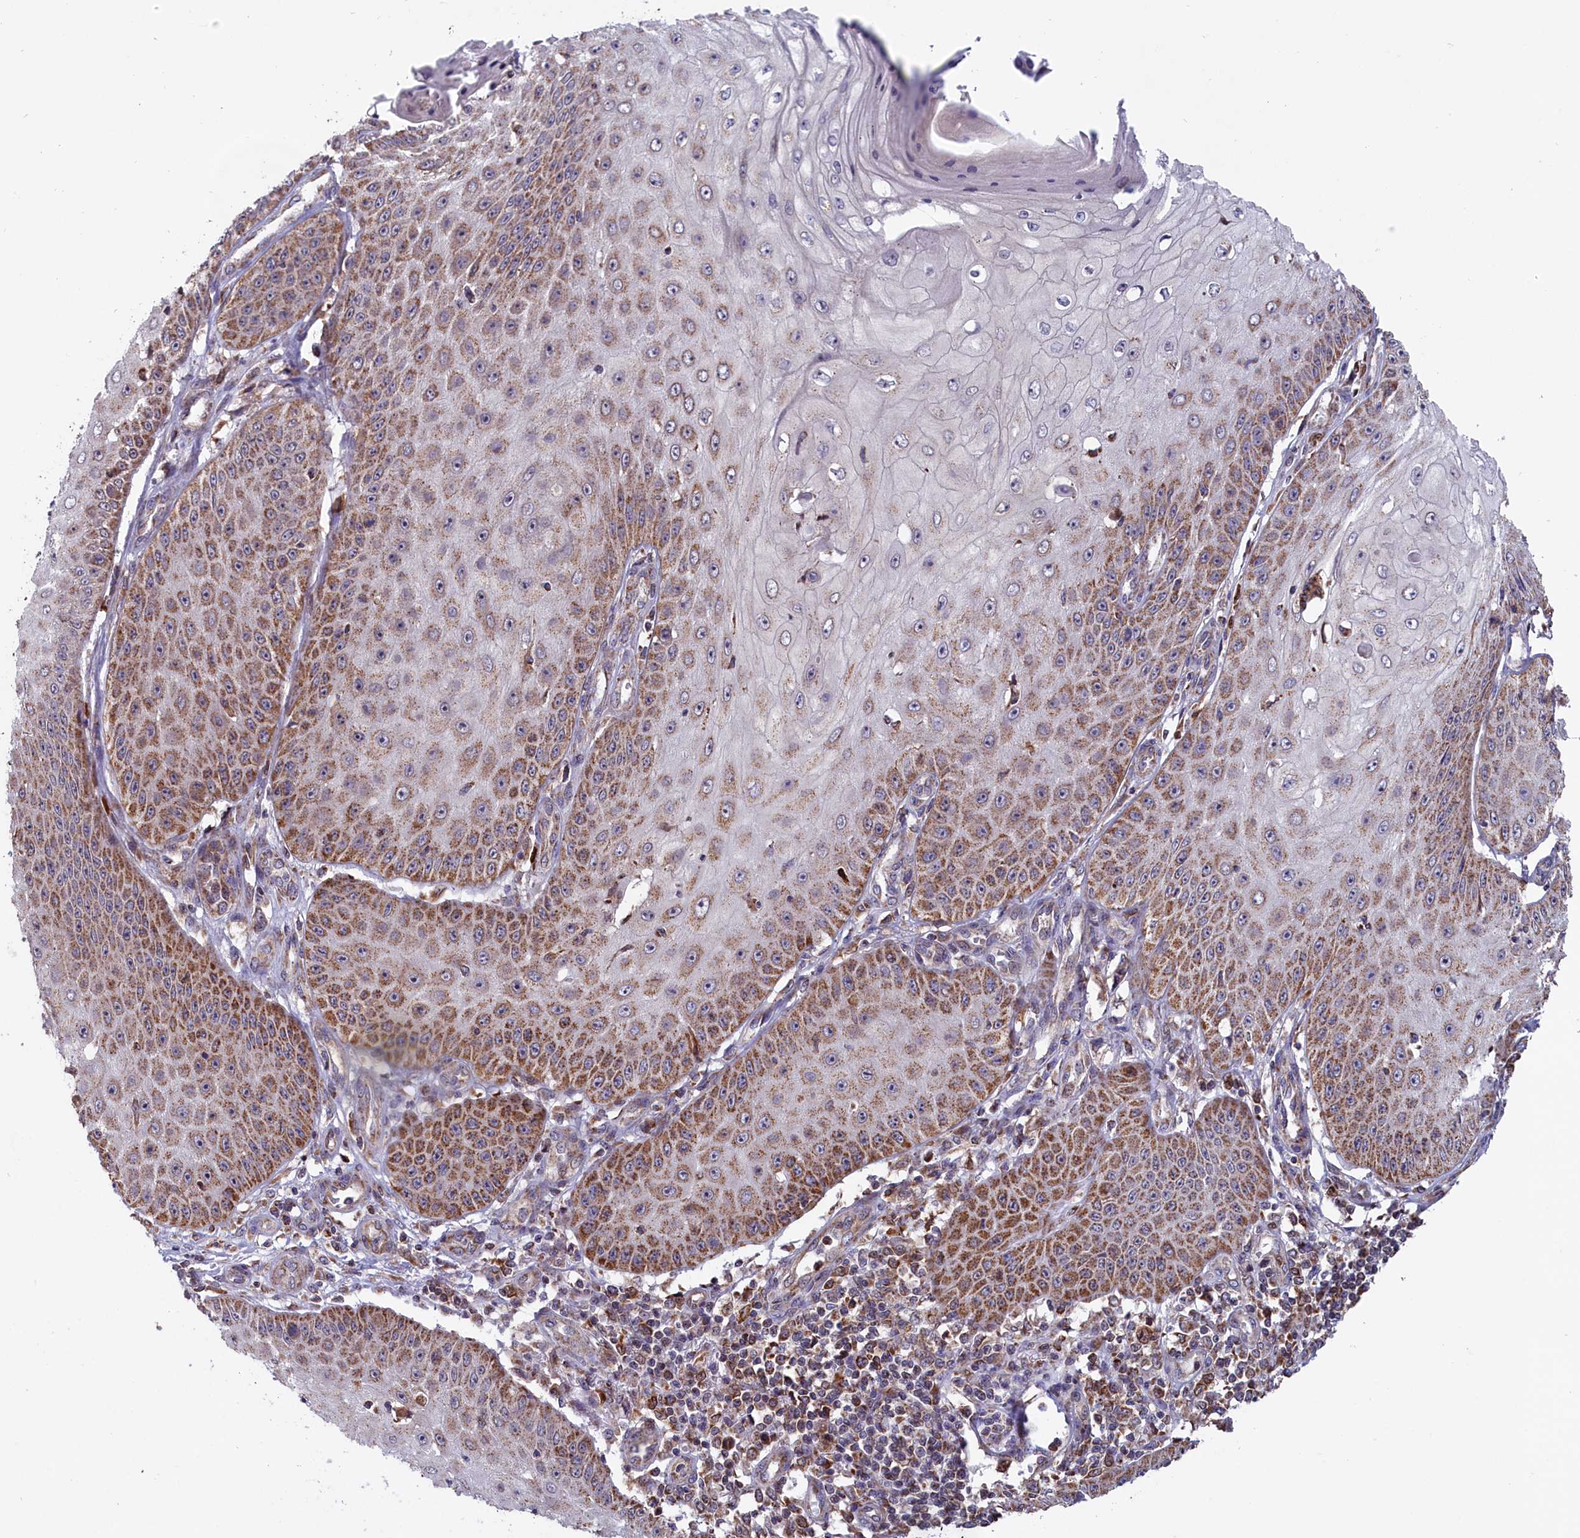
{"staining": {"intensity": "moderate", "quantity": "<25%", "location": "cytoplasmic/membranous"}, "tissue": "skin cancer", "cell_type": "Tumor cells", "image_type": "cancer", "snomed": [{"axis": "morphology", "description": "Squamous cell carcinoma, NOS"}, {"axis": "topography", "description": "Skin"}], "caption": "Skin cancer (squamous cell carcinoma) stained with a protein marker shows moderate staining in tumor cells.", "gene": "TIMM44", "patient": {"sex": "male", "age": 70}}